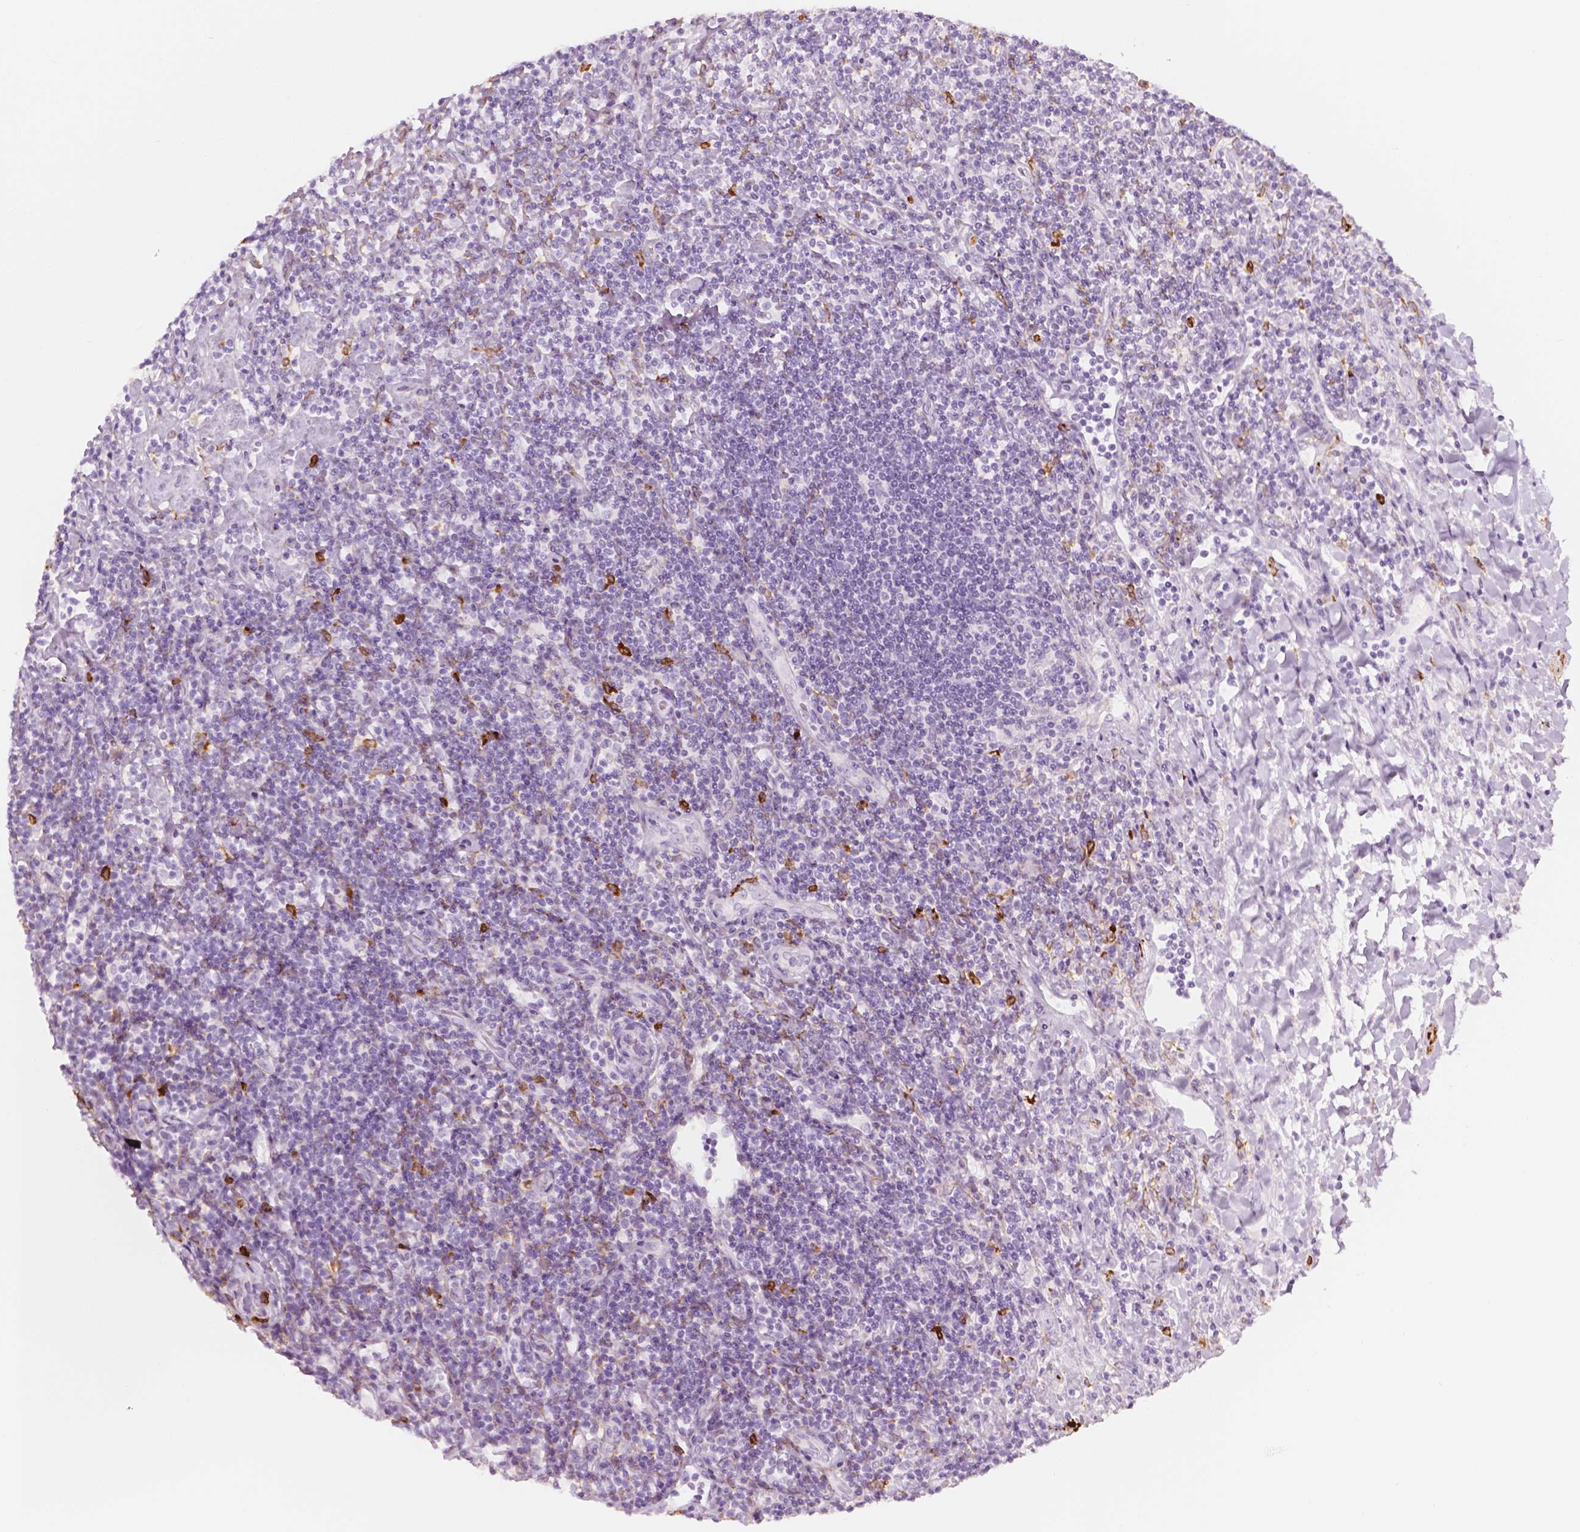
{"staining": {"intensity": "negative", "quantity": "none", "location": "none"}, "tissue": "lymphoma", "cell_type": "Tumor cells", "image_type": "cancer", "snomed": [{"axis": "morphology", "description": "Hodgkin's disease, NOS"}, {"axis": "topography", "description": "Lymph node"}], "caption": "Hodgkin's disease stained for a protein using immunohistochemistry shows no positivity tumor cells.", "gene": "CES1", "patient": {"sex": "male", "age": 40}}